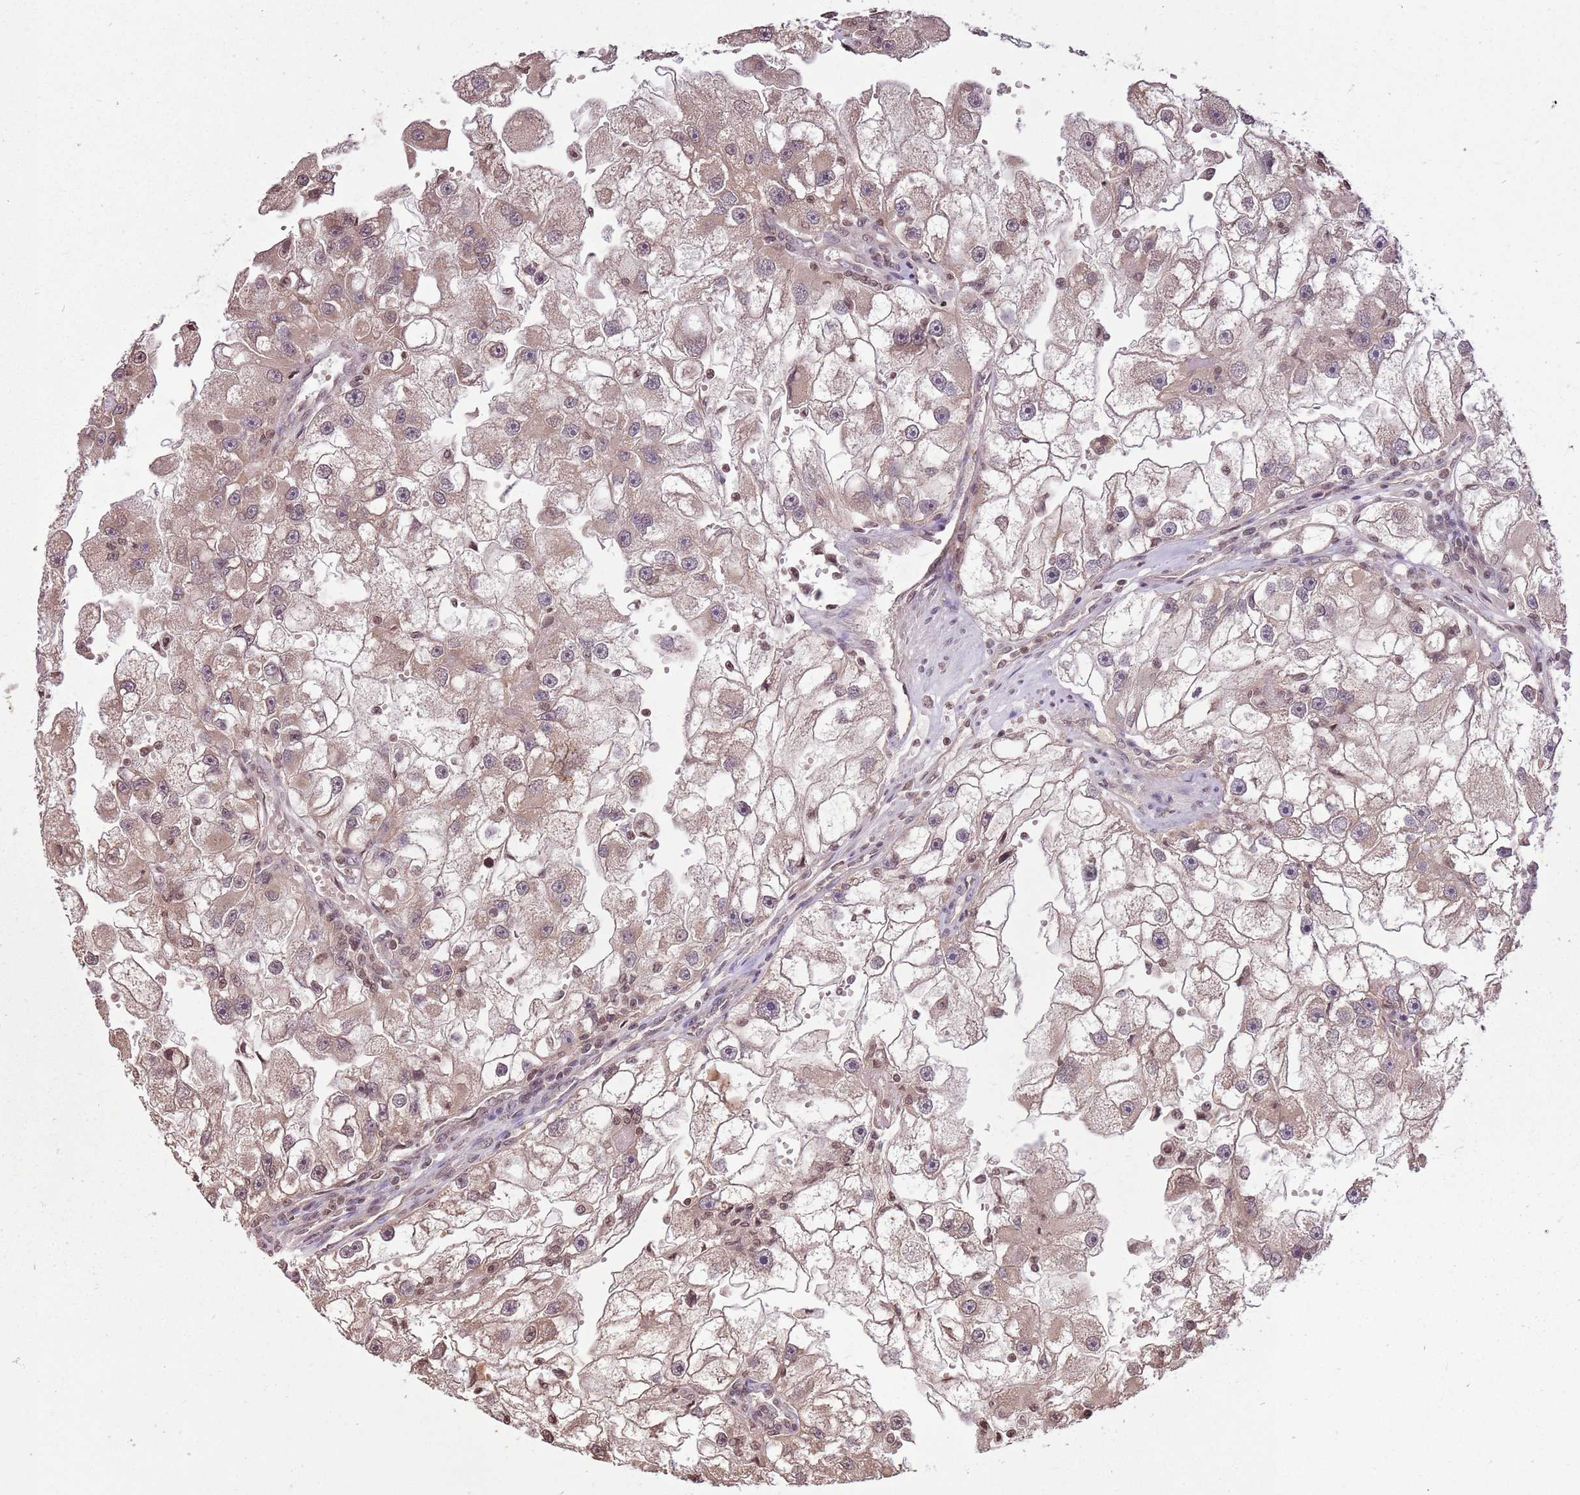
{"staining": {"intensity": "weak", "quantity": ">75%", "location": "cytoplasmic/membranous,nuclear"}, "tissue": "renal cancer", "cell_type": "Tumor cells", "image_type": "cancer", "snomed": [{"axis": "morphology", "description": "Adenocarcinoma, NOS"}, {"axis": "topography", "description": "Kidney"}], "caption": "Protein expression analysis of human renal adenocarcinoma reveals weak cytoplasmic/membranous and nuclear staining in about >75% of tumor cells.", "gene": "CAPN9", "patient": {"sex": "male", "age": 63}}